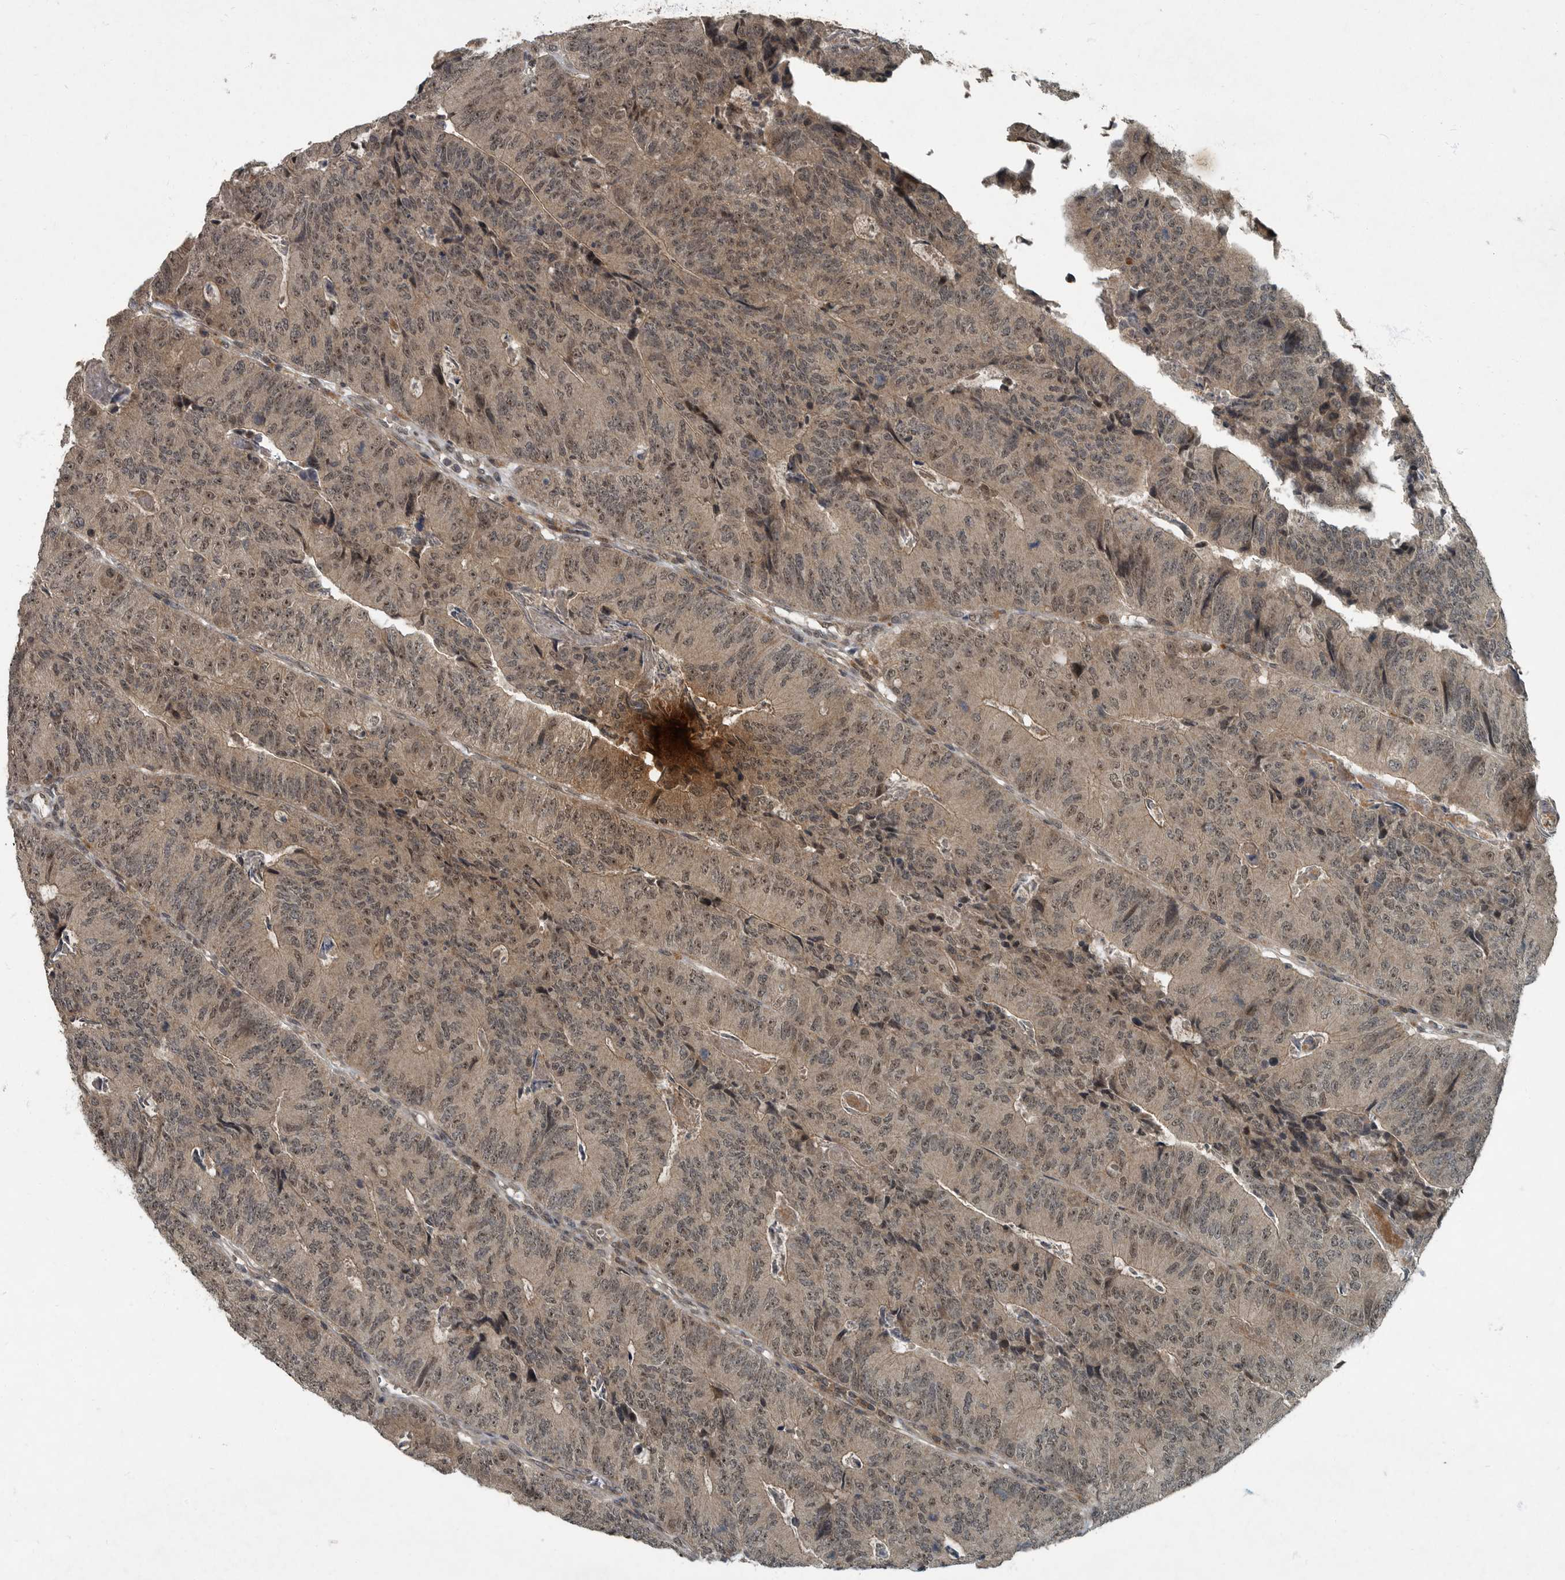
{"staining": {"intensity": "moderate", "quantity": ">75%", "location": "cytoplasmic/membranous,nuclear"}, "tissue": "colorectal cancer", "cell_type": "Tumor cells", "image_type": "cancer", "snomed": [{"axis": "morphology", "description": "Adenocarcinoma, NOS"}, {"axis": "topography", "description": "Colon"}], "caption": "Colorectal cancer (adenocarcinoma) stained for a protein displays moderate cytoplasmic/membranous and nuclear positivity in tumor cells. The staining was performed using DAB (3,3'-diaminobenzidine) to visualize the protein expression in brown, while the nuclei were stained in blue with hematoxylin (Magnification: 20x).", "gene": "FOXO1", "patient": {"sex": "female", "age": 67}}